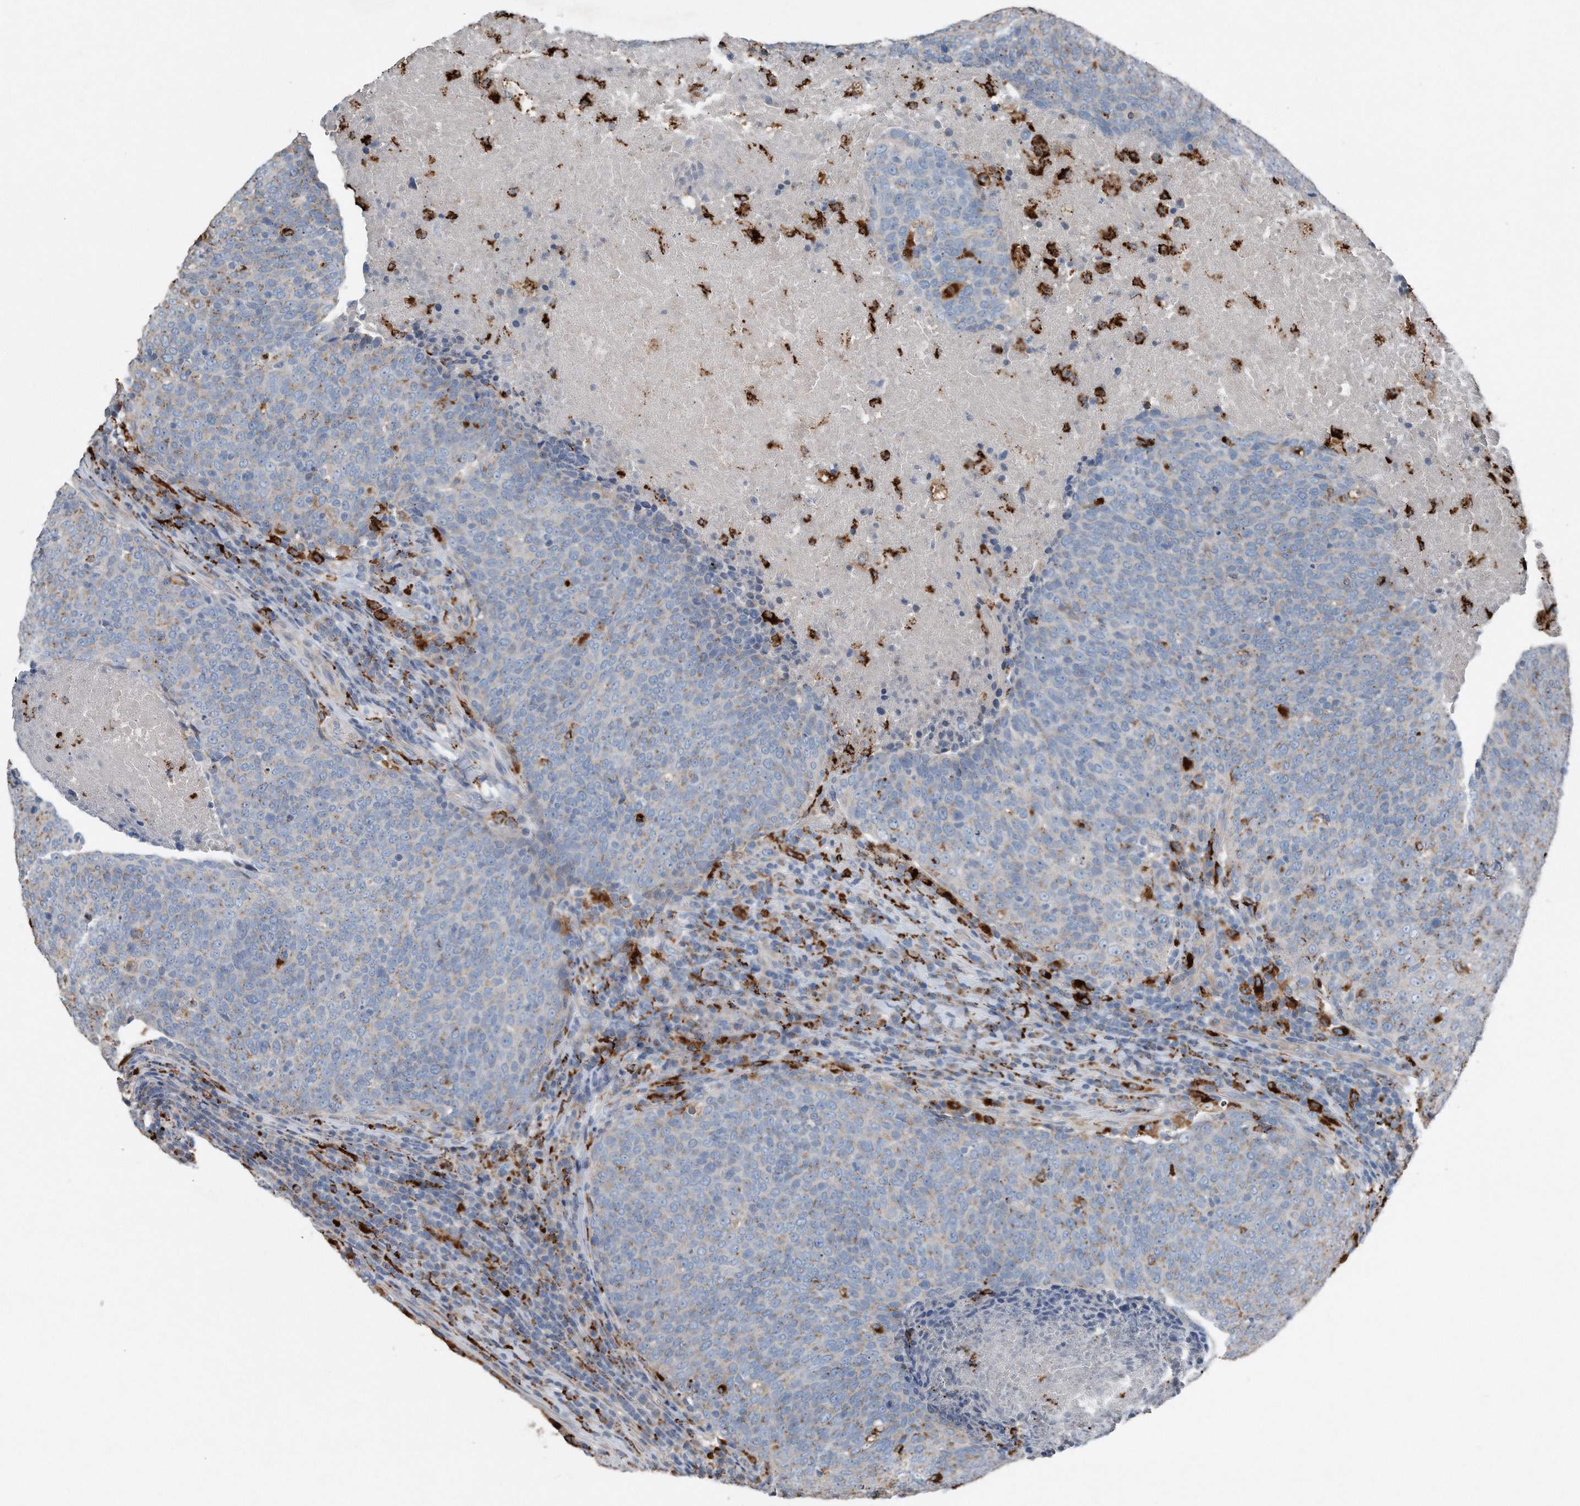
{"staining": {"intensity": "weak", "quantity": "25%-75%", "location": "cytoplasmic/membranous"}, "tissue": "head and neck cancer", "cell_type": "Tumor cells", "image_type": "cancer", "snomed": [{"axis": "morphology", "description": "Squamous cell carcinoma, NOS"}, {"axis": "morphology", "description": "Squamous cell carcinoma, metastatic, NOS"}, {"axis": "topography", "description": "Lymph node"}, {"axis": "topography", "description": "Head-Neck"}], "caption": "Head and neck cancer stained for a protein demonstrates weak cytoplasmic/membranous positivity in tumor cells. (IHC, brightfield microscopy, high magnification).", "gene": "ZNF772", "patient": {"sex": "male", "age": 62}}